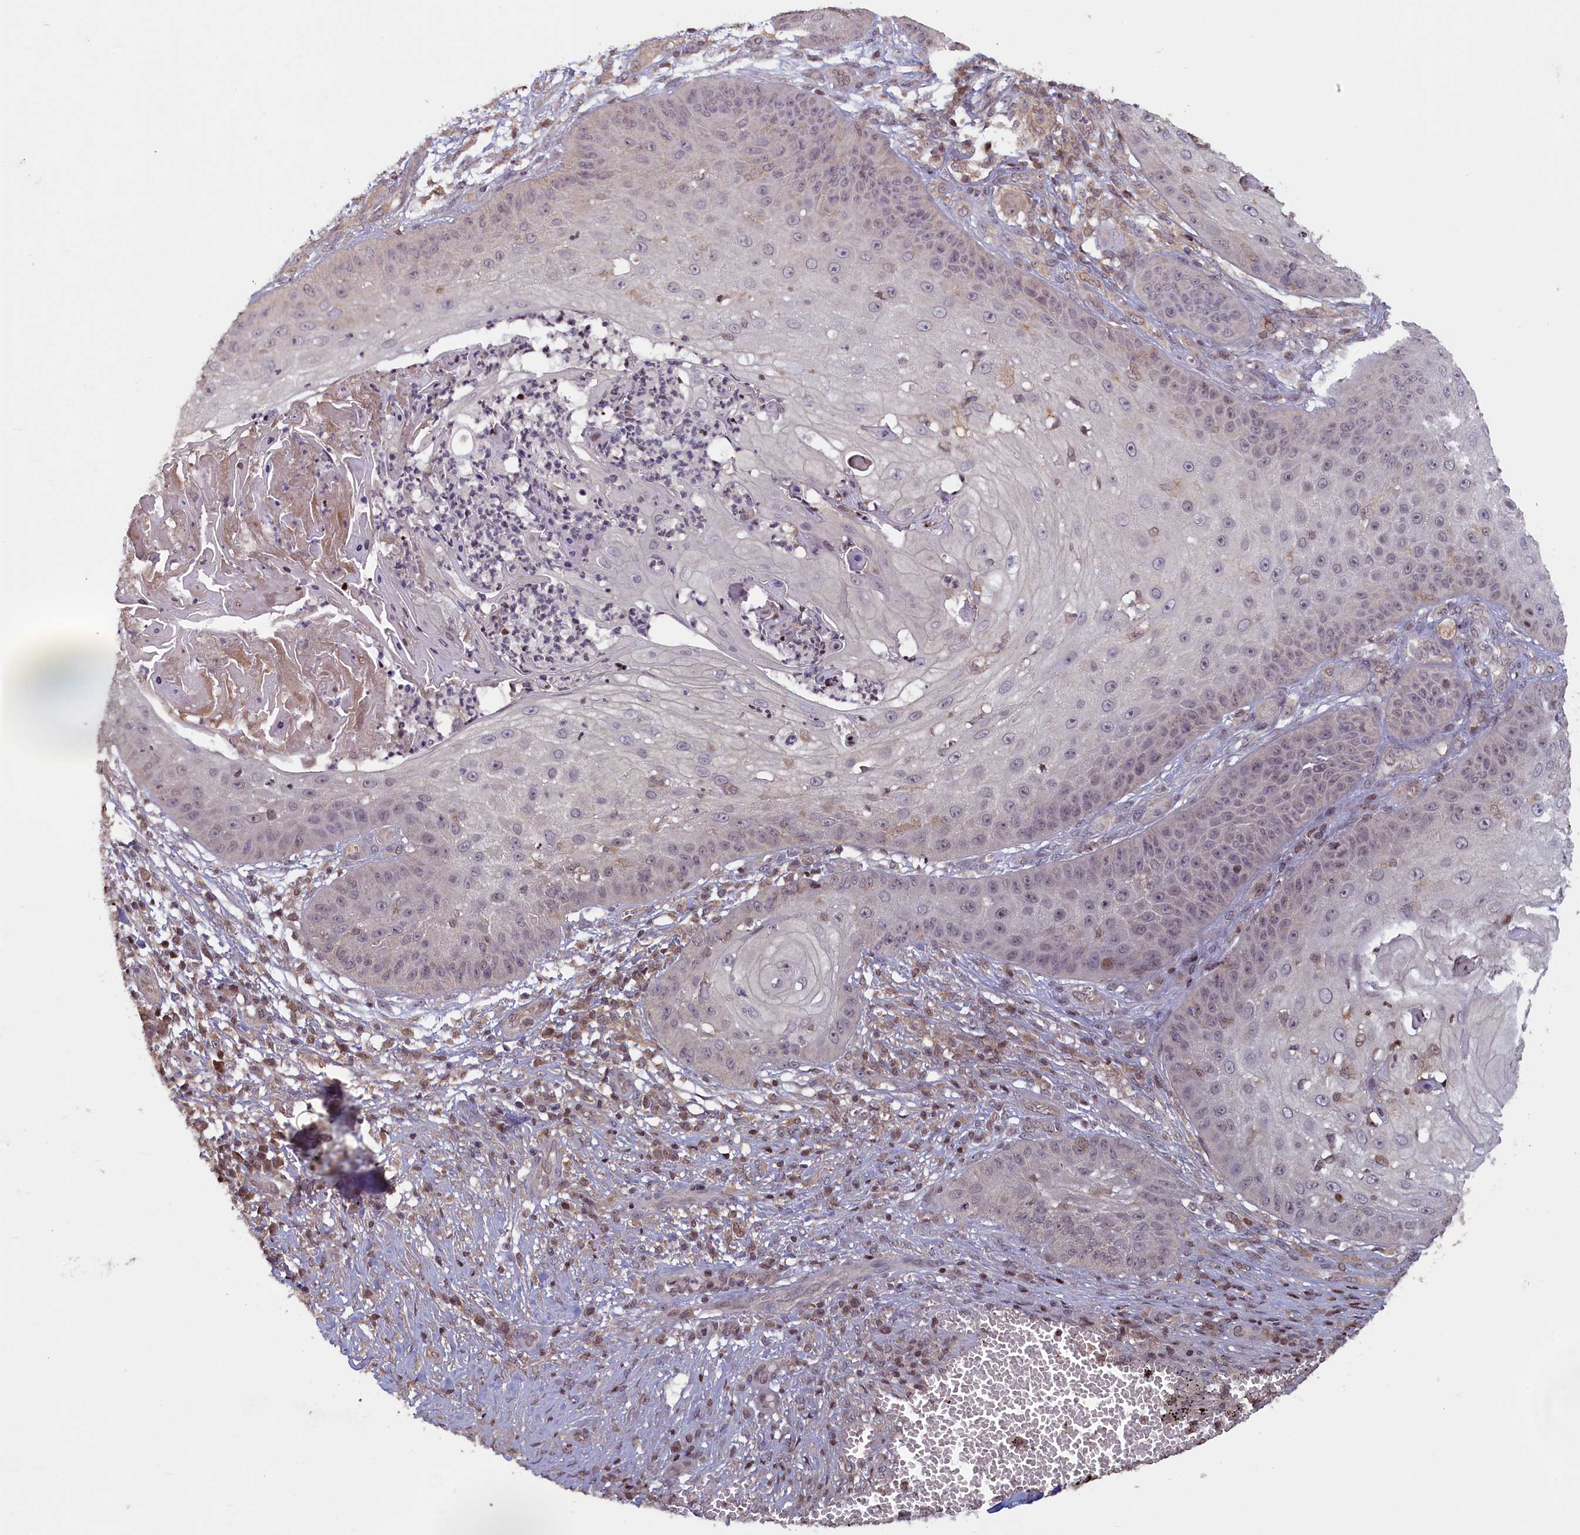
{"staining": {"intensity": "negative", "quantity": "none", "location": "none"}, "tissue": "skin cancer", "cell_type": "Tumor cells", "image_type": "cancer", "snomed": [{"axis": "morphology", "description": "Squamous cell carcinoma, NOS"}, {"axis": "topography", "description": "Skin"}], "caption": "Protein analysis of squamous cell carcinoma (skin) displays no significant expression in tumor cells.", "gene": "NUBP1", "patient": {"sex": "male", "age": 70}}